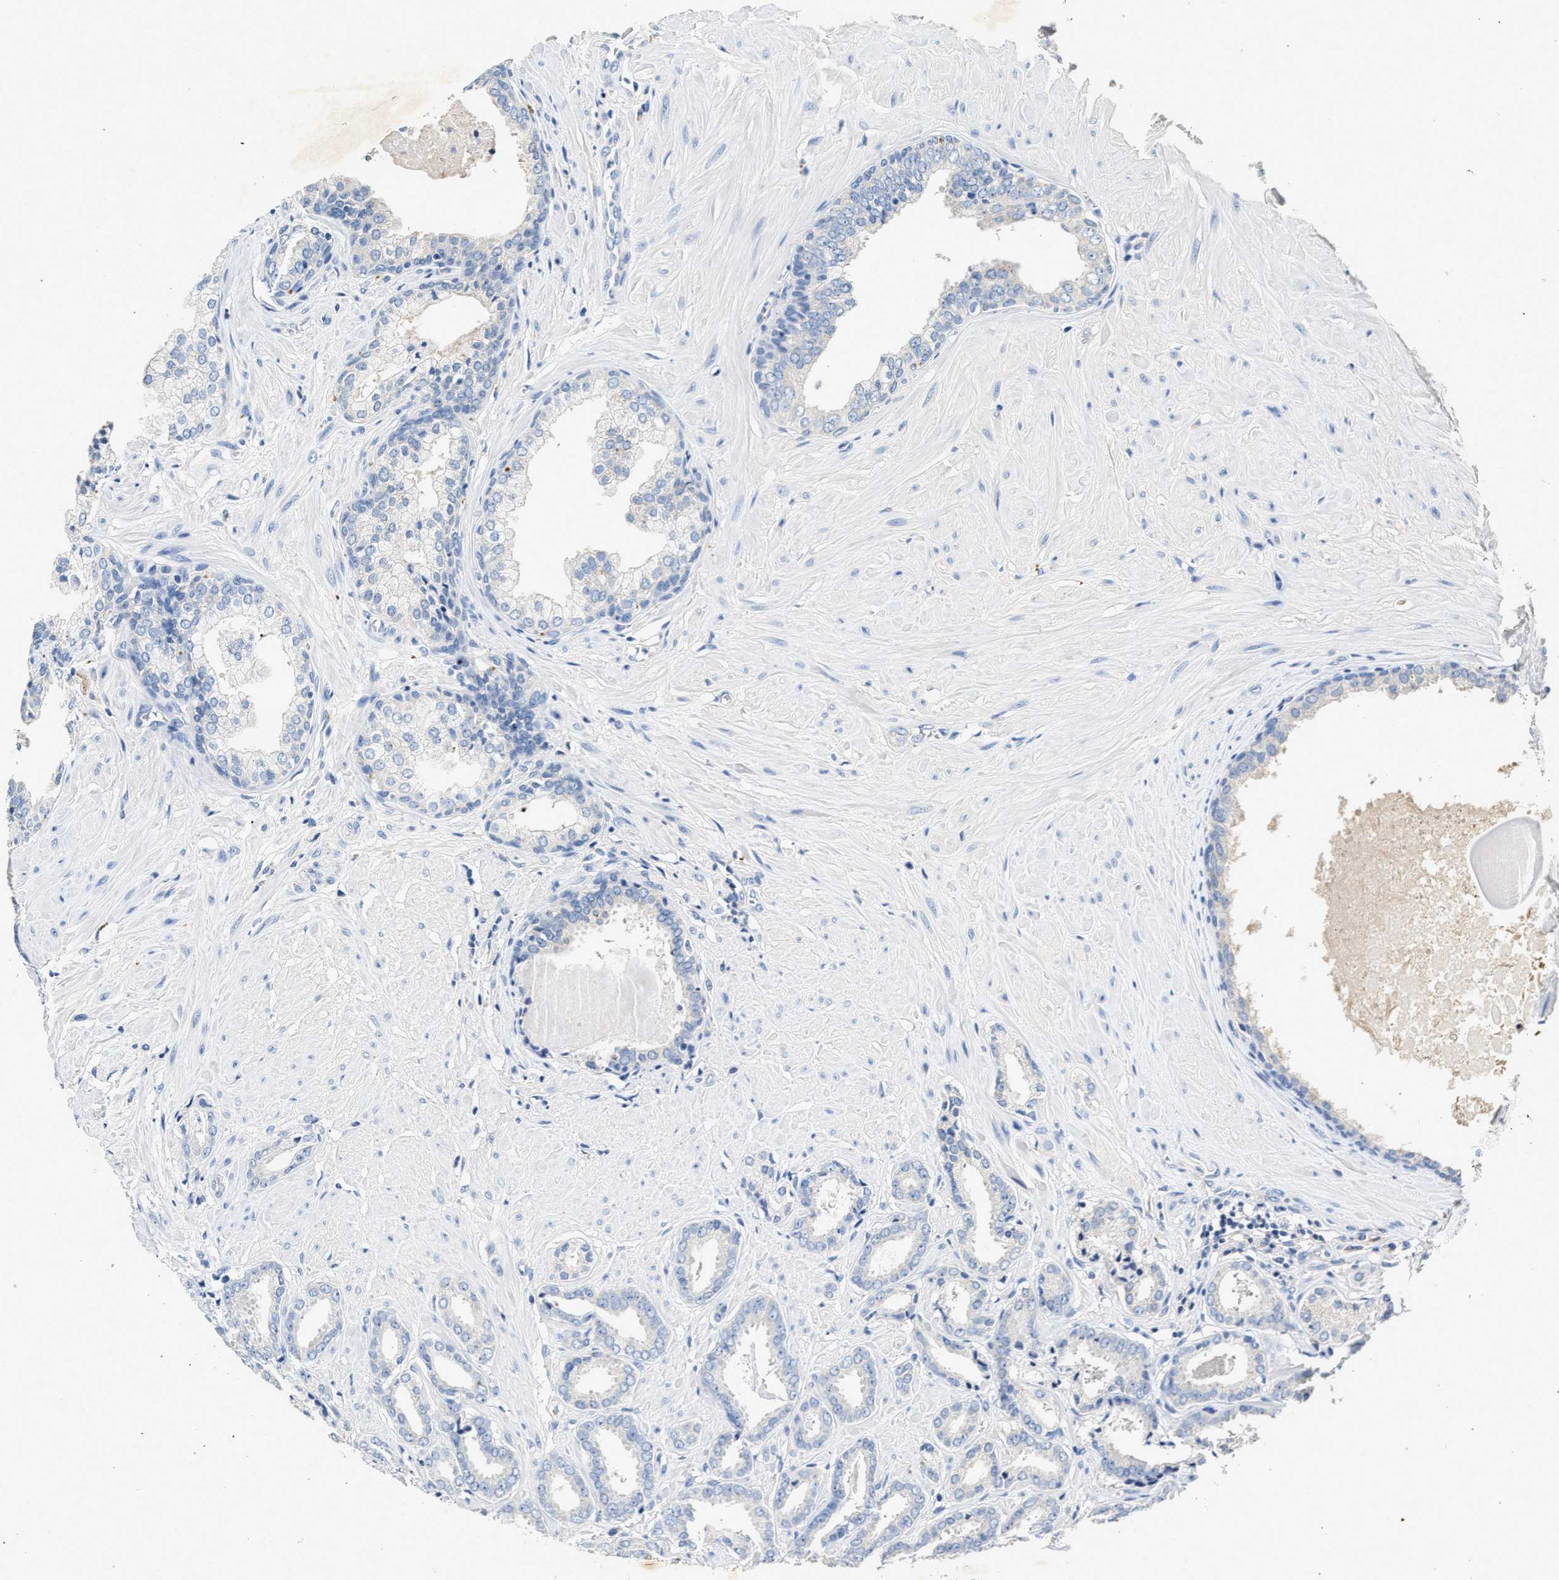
{"staining": {"intensity": "negative", "quantity": "none", "location": "none"}, "tissue": "prostate cancer", "cell_type": "Tumor cells", "image_type": "cancer", "snomed": [{"axis": "morphology", "description": "Adenocarcinoma, Low grade"}, {"axis": "topography", "description": "Prostate"}], "caption": "High power microscopy micrograph of an immunohistochemistry image of prostate adenocarcinoma (low-grade), revealing no significant positivity in tumor cells.", "gene": "SLCO2B1", "patient": {"sex": "male", "age": 53}}